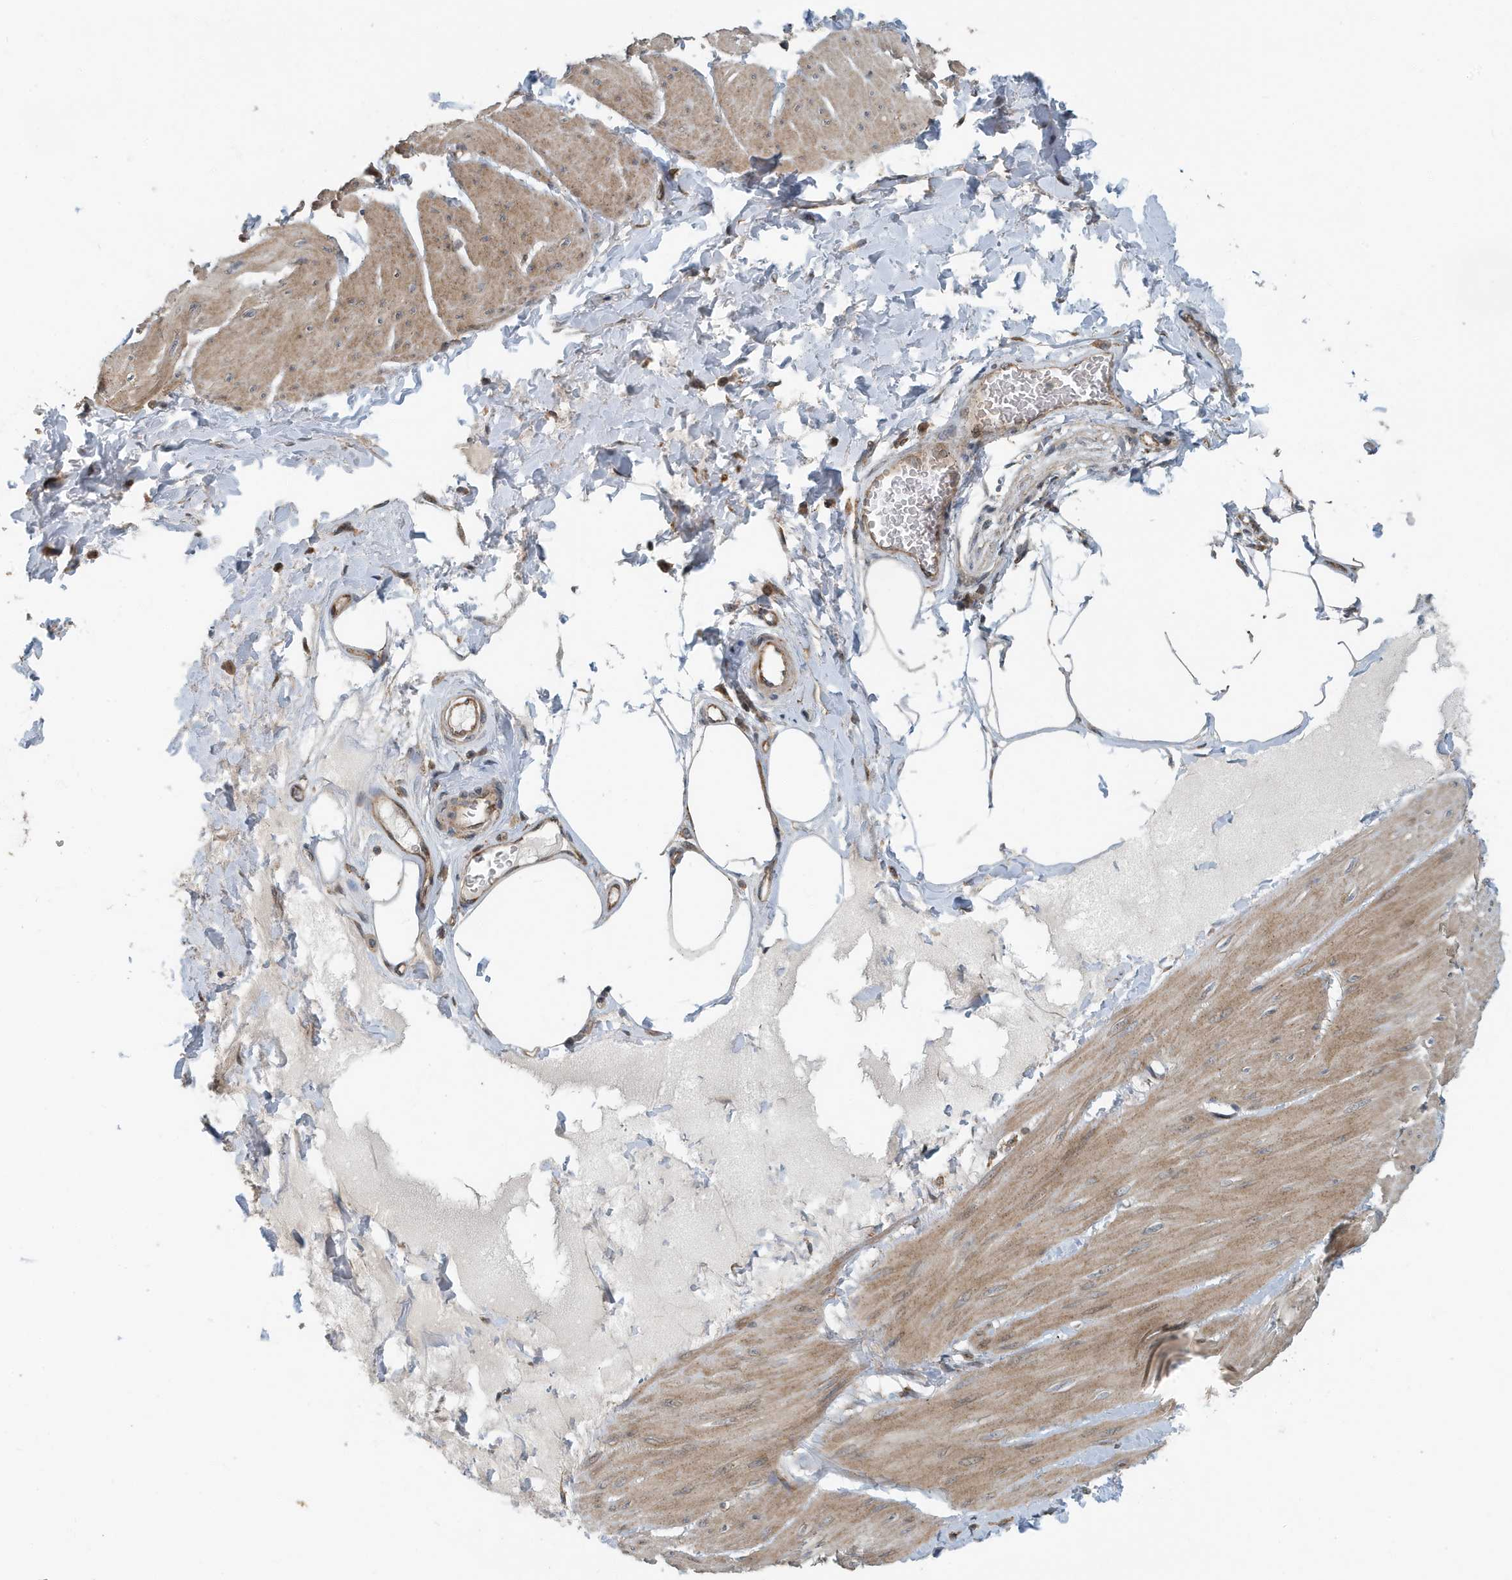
{"staining": {"intensity": "weak", "quantity": ">75%", "location": "cytoplasmic/membranous"}, "tissue": "smooth muscle", "cell_type": "Smooth muscle cells", "image_type": "normal", "snomed": [{"axis": "morphology", "description": "Urothelial carcinoma, High grade"}, {"axis": "topography", "description": "Urinary bladder"}], "caption": "The micrograph displays immunohistochemical staining of benign smooth muscle. There is weak cytoplasmic/membranous positivity is present in about >75% of smooth muscle cells.", "gene": "KIF15", "patient": {"sex": "male", "age": 46}}